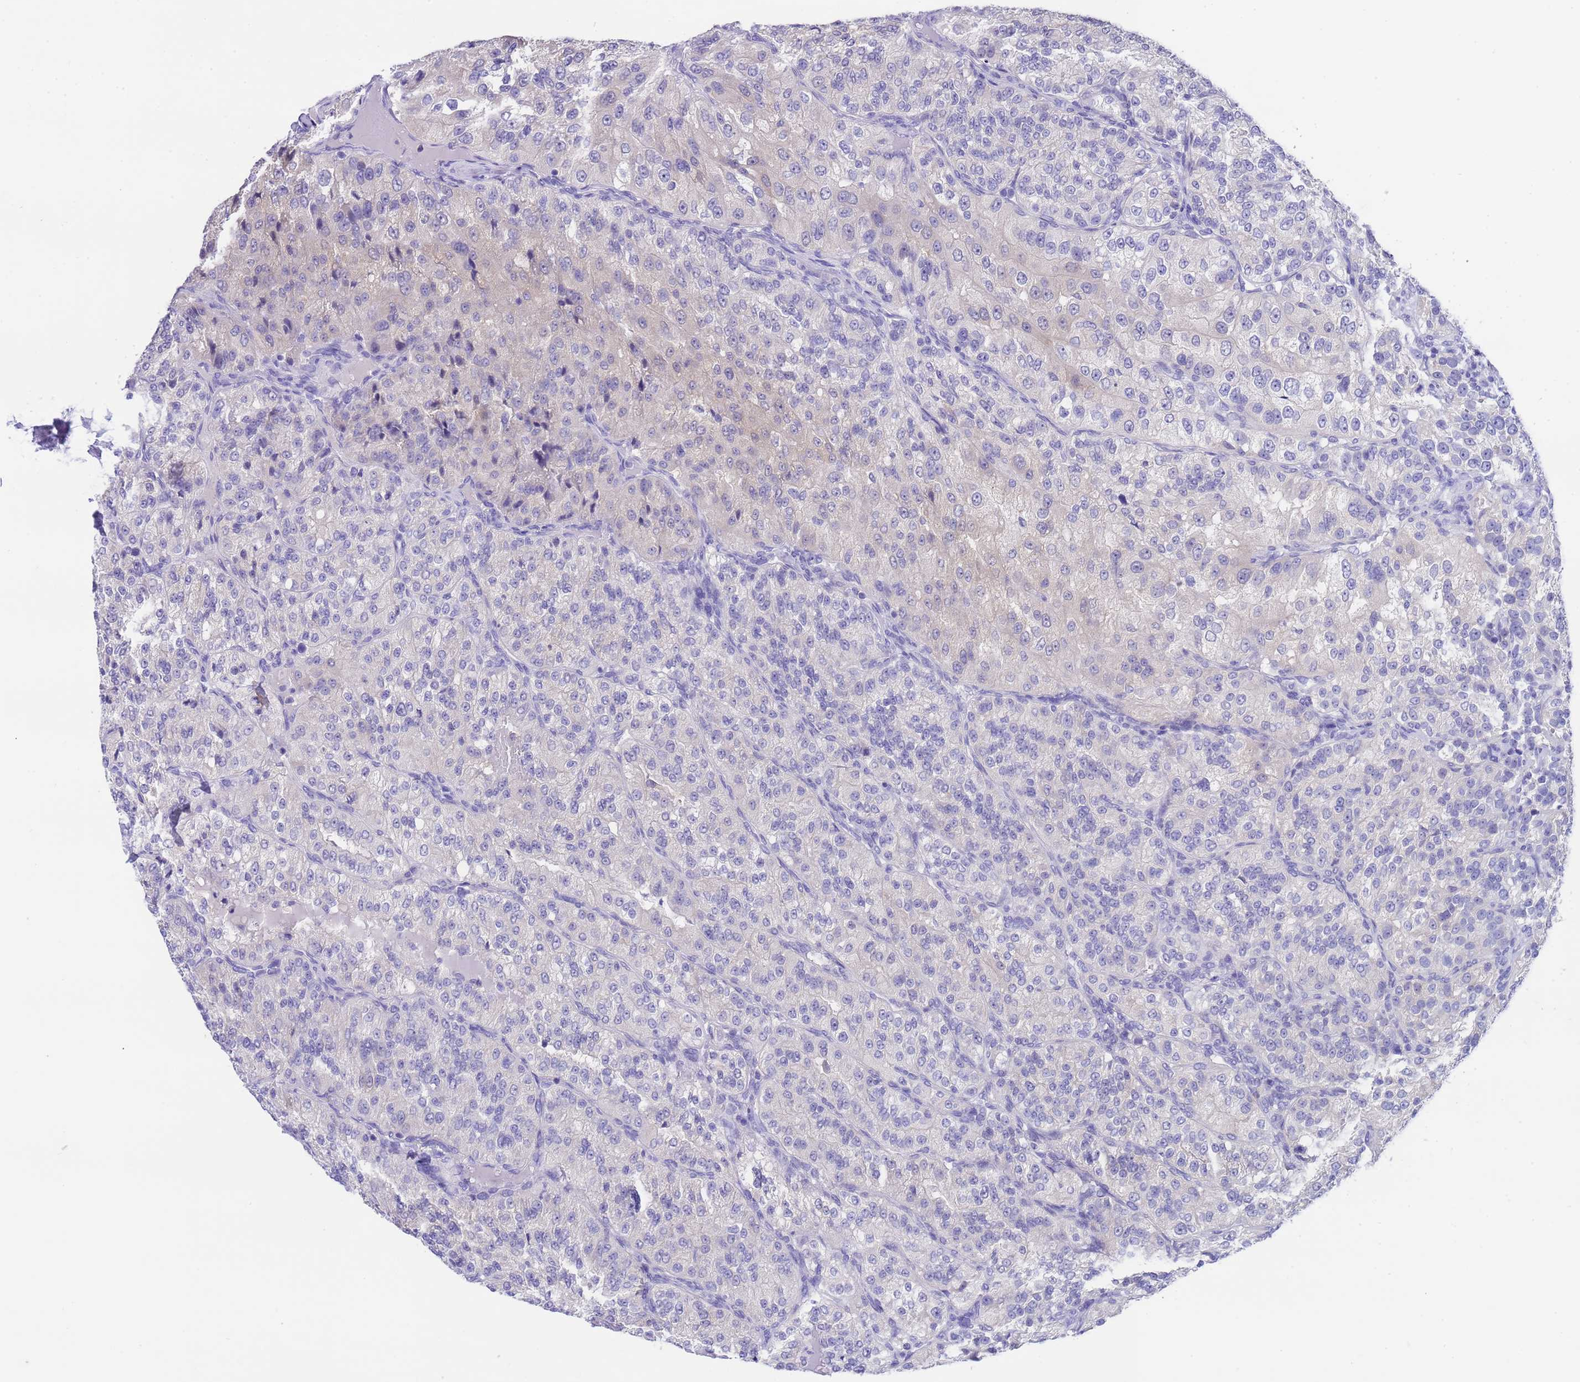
{"staining": {"intensity": "negative", "quantity": "none", "location": "none"}, "tissue": "renal cancer", "cell_type": "Tumor cells", "image_type": "cancer", "snomed": [{"axis": "morphology", "description": "Adenocarcinoma, NOS"}, {"axis": "topography", "description": "Kidney"}], "caption": "Tumor cells are negative for protein expression in human renal adenocarcinoma.", "gene": "USP38", "patient": {"sex": "female", "age": 63}}